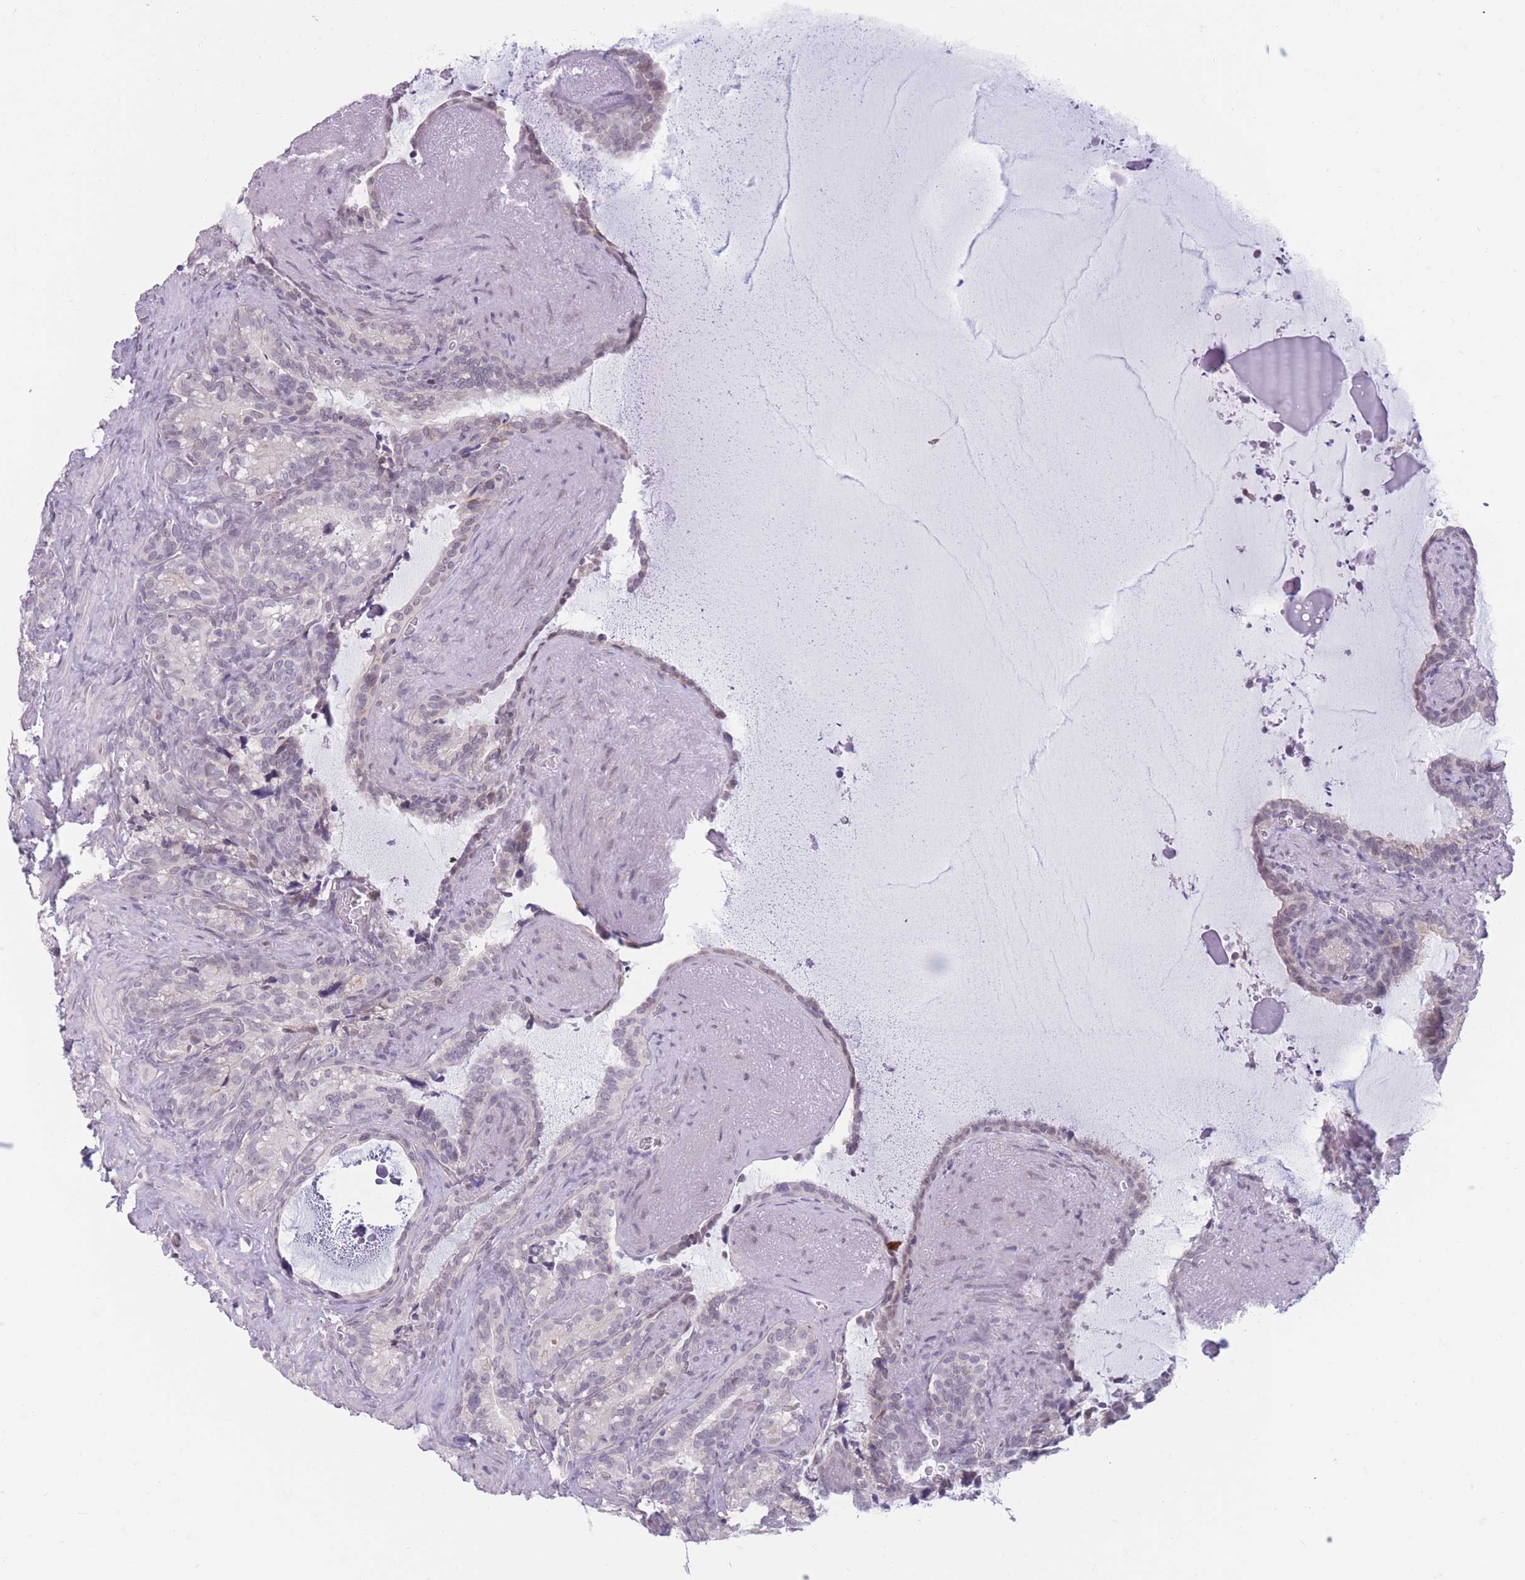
{"staining": {"intensity": "moderate", "quantity": "<25%", "location": "cytoplasmic/membranous"}, "tissue": "seminal vesicle", "cell_type": "Glandular cells", "image_type": "normal", "snomed": [{"axis": "morphology", "description": "Normal tissue, NOS"}, {"axis": "topography", "description": "Prostate"}, {"axis": "topography", "description": "Seminal veicle"}], "caption": "Immunohistochemistry (IHC) histopathology image of benign seminal vesicle: seminal vesicle stained using immunohistochemistry (IHC) reveals low levels of moderate protein expression localized specifically in the cytoplasmic/membranous of glandular cells, appearing as a cytoplasmic/membranous brown color.", "gene": "PODXL", "patient": {"sex": "male", "age": 58}}